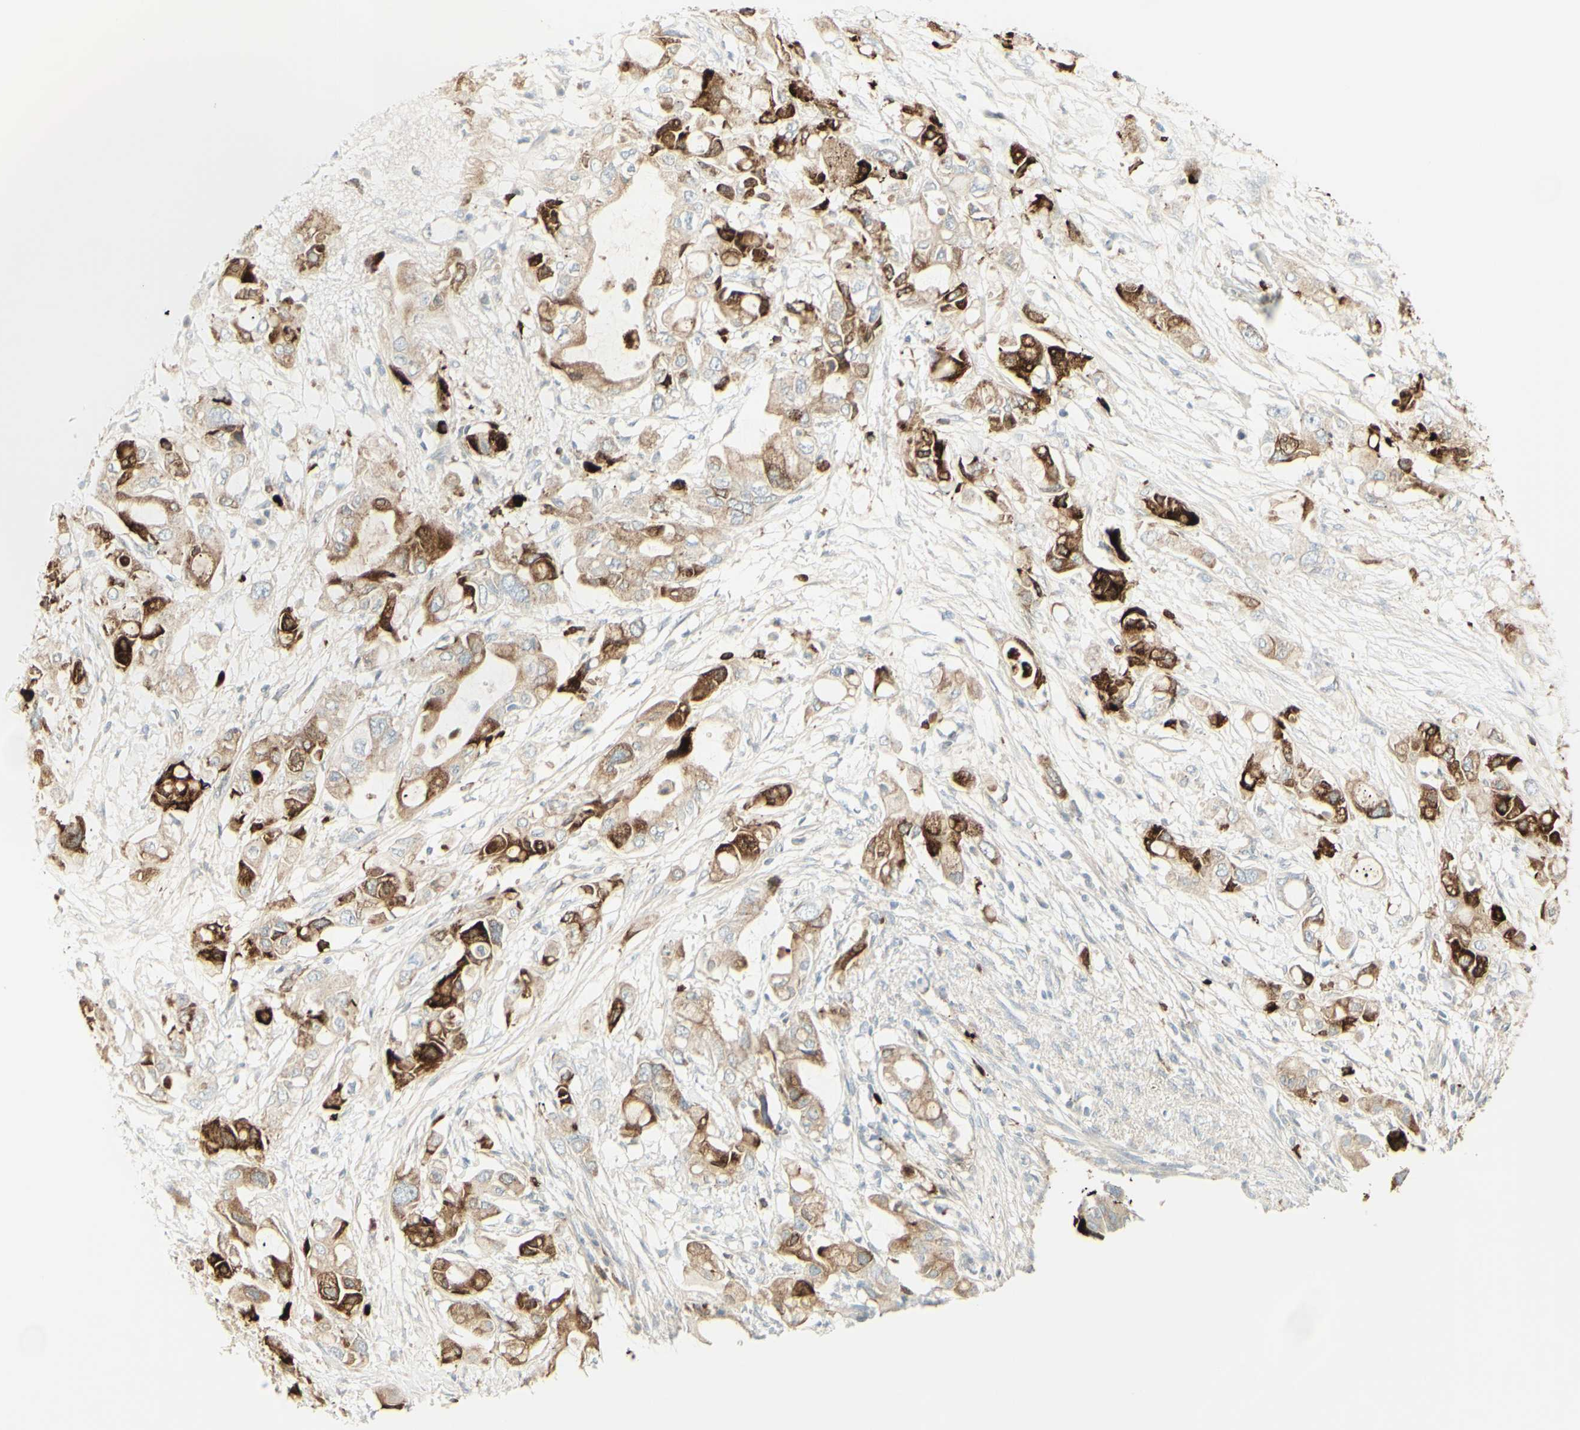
{"staining": {"intensity": "strong", "quantity": ">75%", "location": "cytoplasmic/membranous"}, "tissue": "pancreatic cancer", "cell_type": "Tumor cells", "image_type": "cancer", "snomed": [{"axis": "morphology", "description": "Adenocarcinoma, NOS"}, {"axis": "topography", "description": "Pancreas"}], "caption": "A high amount of strong cytoplasmic/membranous expression is identified in about >75% of tumor cells in pancreatic cancer tissue. (IHC, brightfield microscopy, high magnification).", "gene": "MDK", "patient": {"sex": "female", "age": 56}}